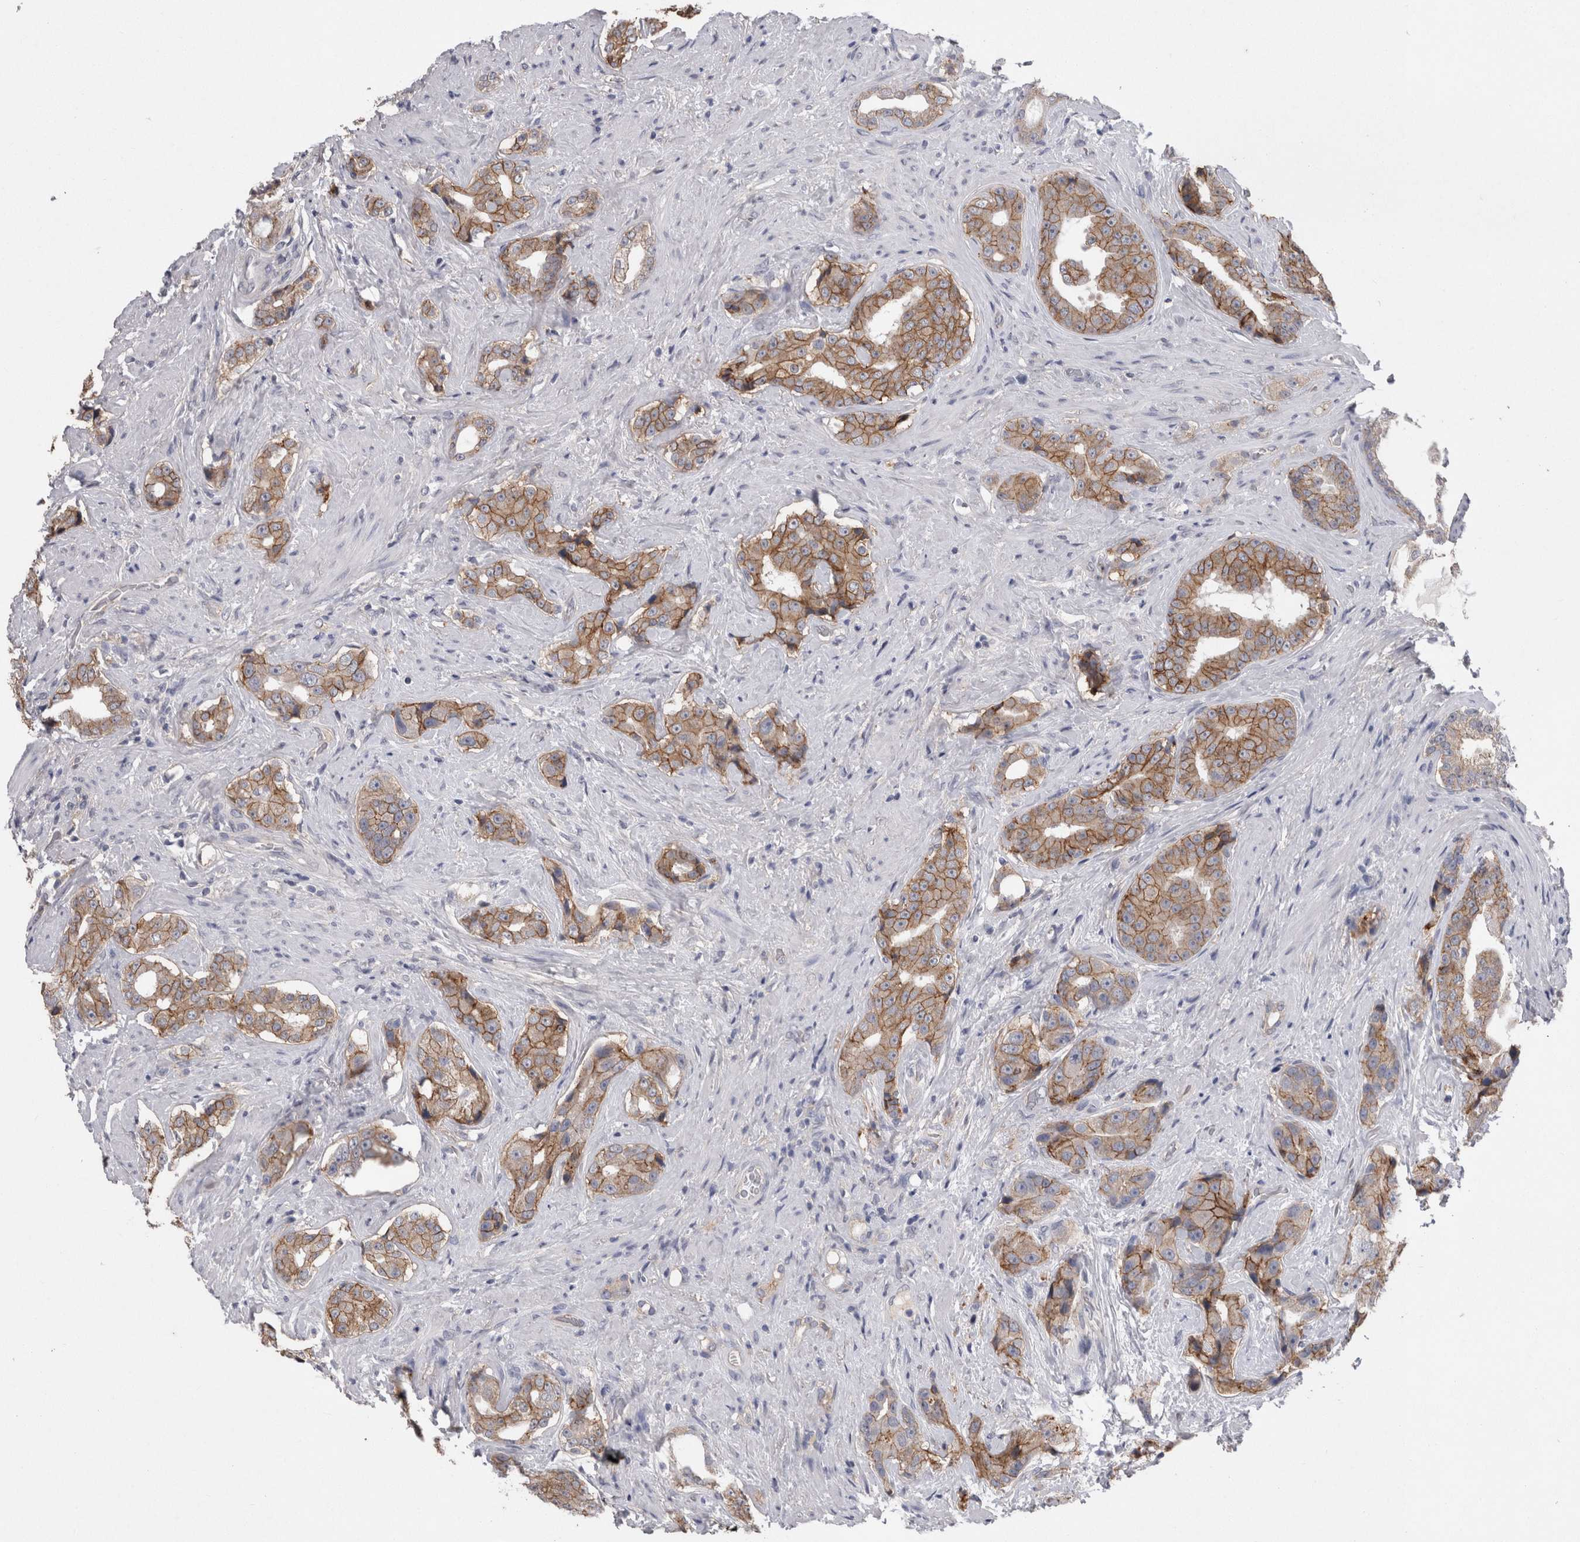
{"staining": {"intensity": "moderate", "quantity": ">75%", "location": "cytoplasmic/membranous"}, "tissue": "prostate cancer", "cell_type": "Tumor cells", "image_type": "cancer", "snomed": [{"axis": "morphology", "description": "Adenocarcinoma, High grade"}, {"axis": "topography", "description": "Prostate"}], "caption": "Protein staining exhibits moderate cytoplasmic/membranous positivity in approximately >75% of tumor cells in prostate cancer (high-grade adenocarcinoma). (IHC, brightfield microscopy, high magnification).", "gene": "NECTIN2", "patient": {"sex": "male", "age": 71}}